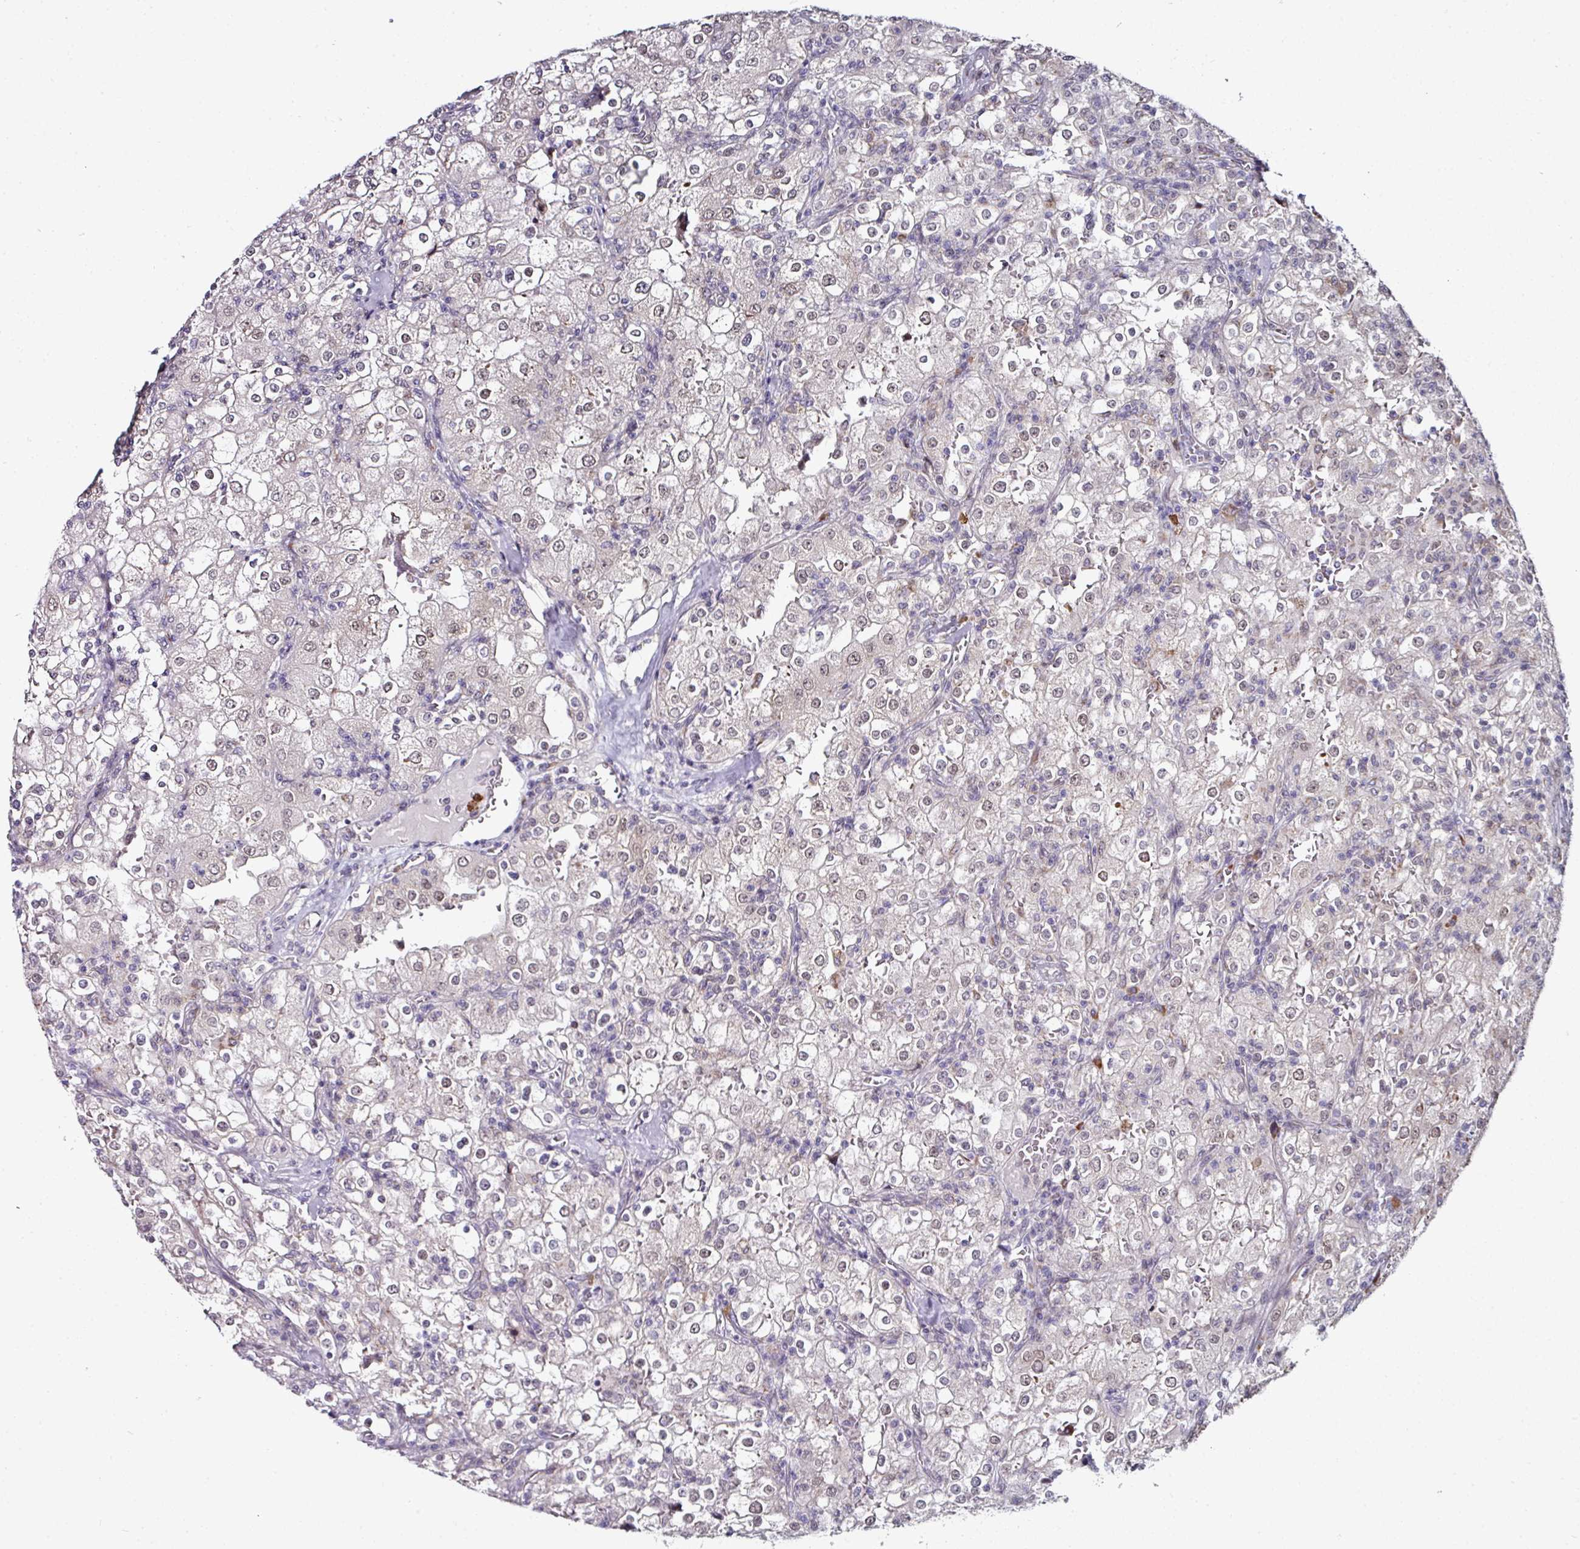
{"staining": {"intensity": "negative", "quantity": "none", "location": "none"}, "tissue": "renal cancer", "cell_type": "Tumor cells", "image_type": "cancer", "snomed": [{"axis": "morphology", "description": "Adenocarcinoma, NOS"}, {"axis": "topography", "description": "Kidney"}], "caption": "Immunohistochemistry (IHC) micrograph of neoplastic tissue: human adenocarcinoma (renal) stained with DAB shows no significant protein expression in tumor cells.", "gene": "APOLD1", "patient": {"sex": "female", "age": 74}}